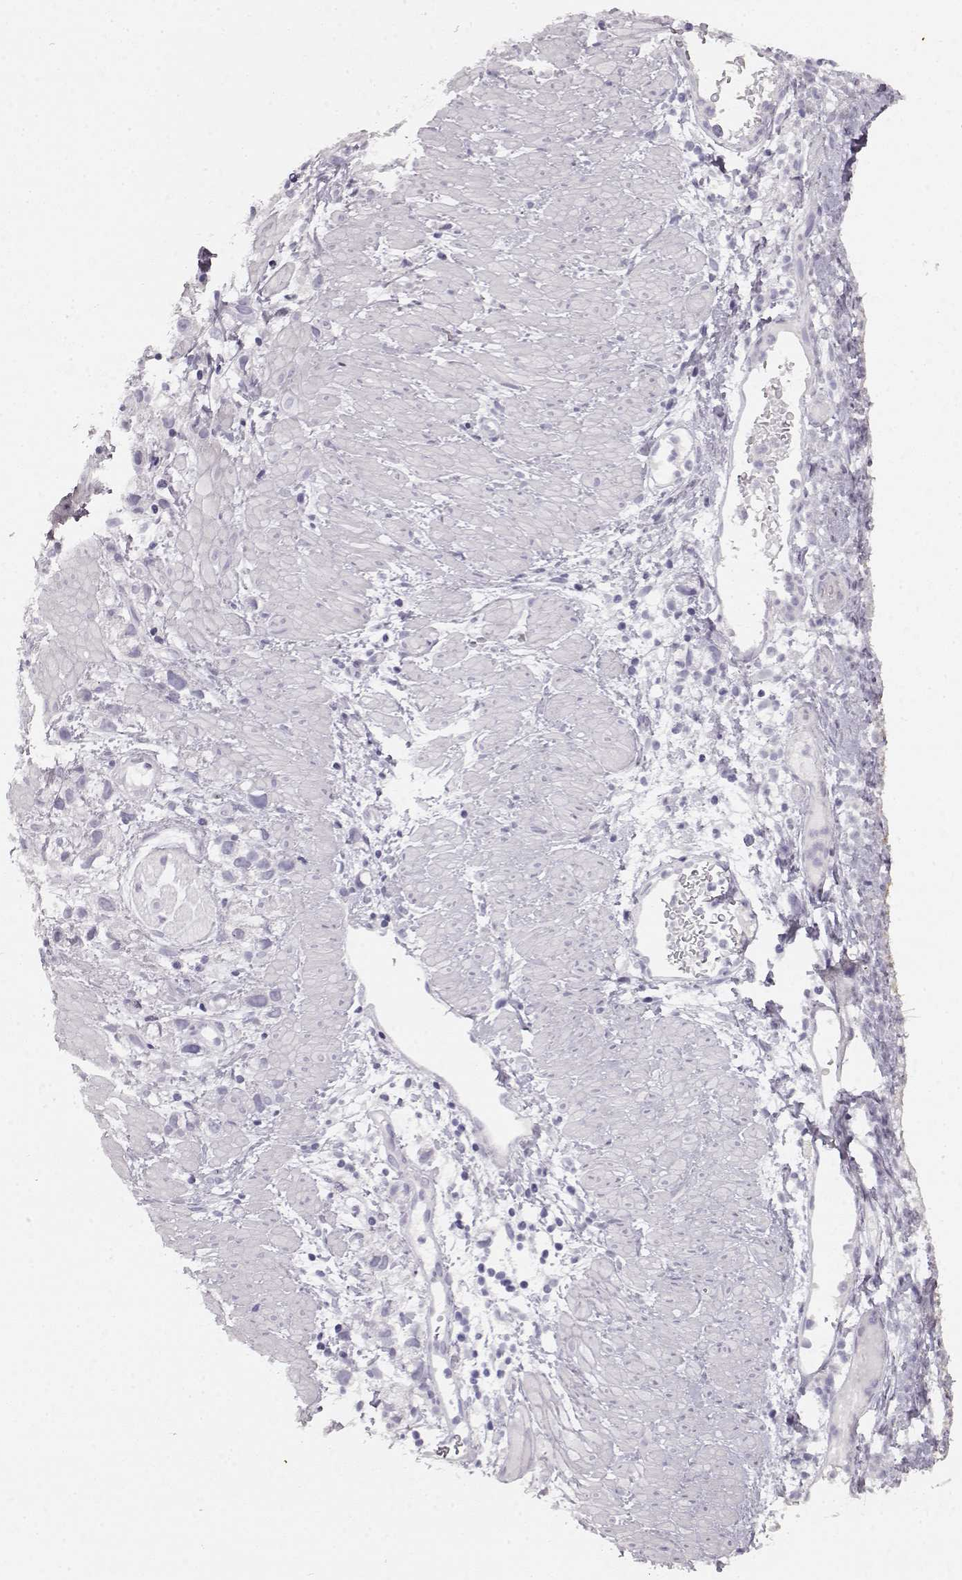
{"staining": {"intensity": "negative", "quantity": "none", "location": "none"}, "tissue": "stomach cancer", "cell_type": "Tumor cells", "image_type": "cancer", "snomed": [{"axis": "morphology", "description": "Adenocarcinoma, NOS"}, {"axis": "topography", "description": "Stomach"}], "caption": "Immunohistochemistry histopathology image of neoplastic tissue: adenocarcinoma (stomach) stained with DAB (3,3'-diaminobenzidine) shows no significant protein staining in tumor cells. The staining is performed using DAB (3,3'-diaminobenzidine) brown chromogen with nuclei counter-stained in using hematoxylin.", "gene": "KIAA0319", "patient": {"sex": "female", "age": 59}}